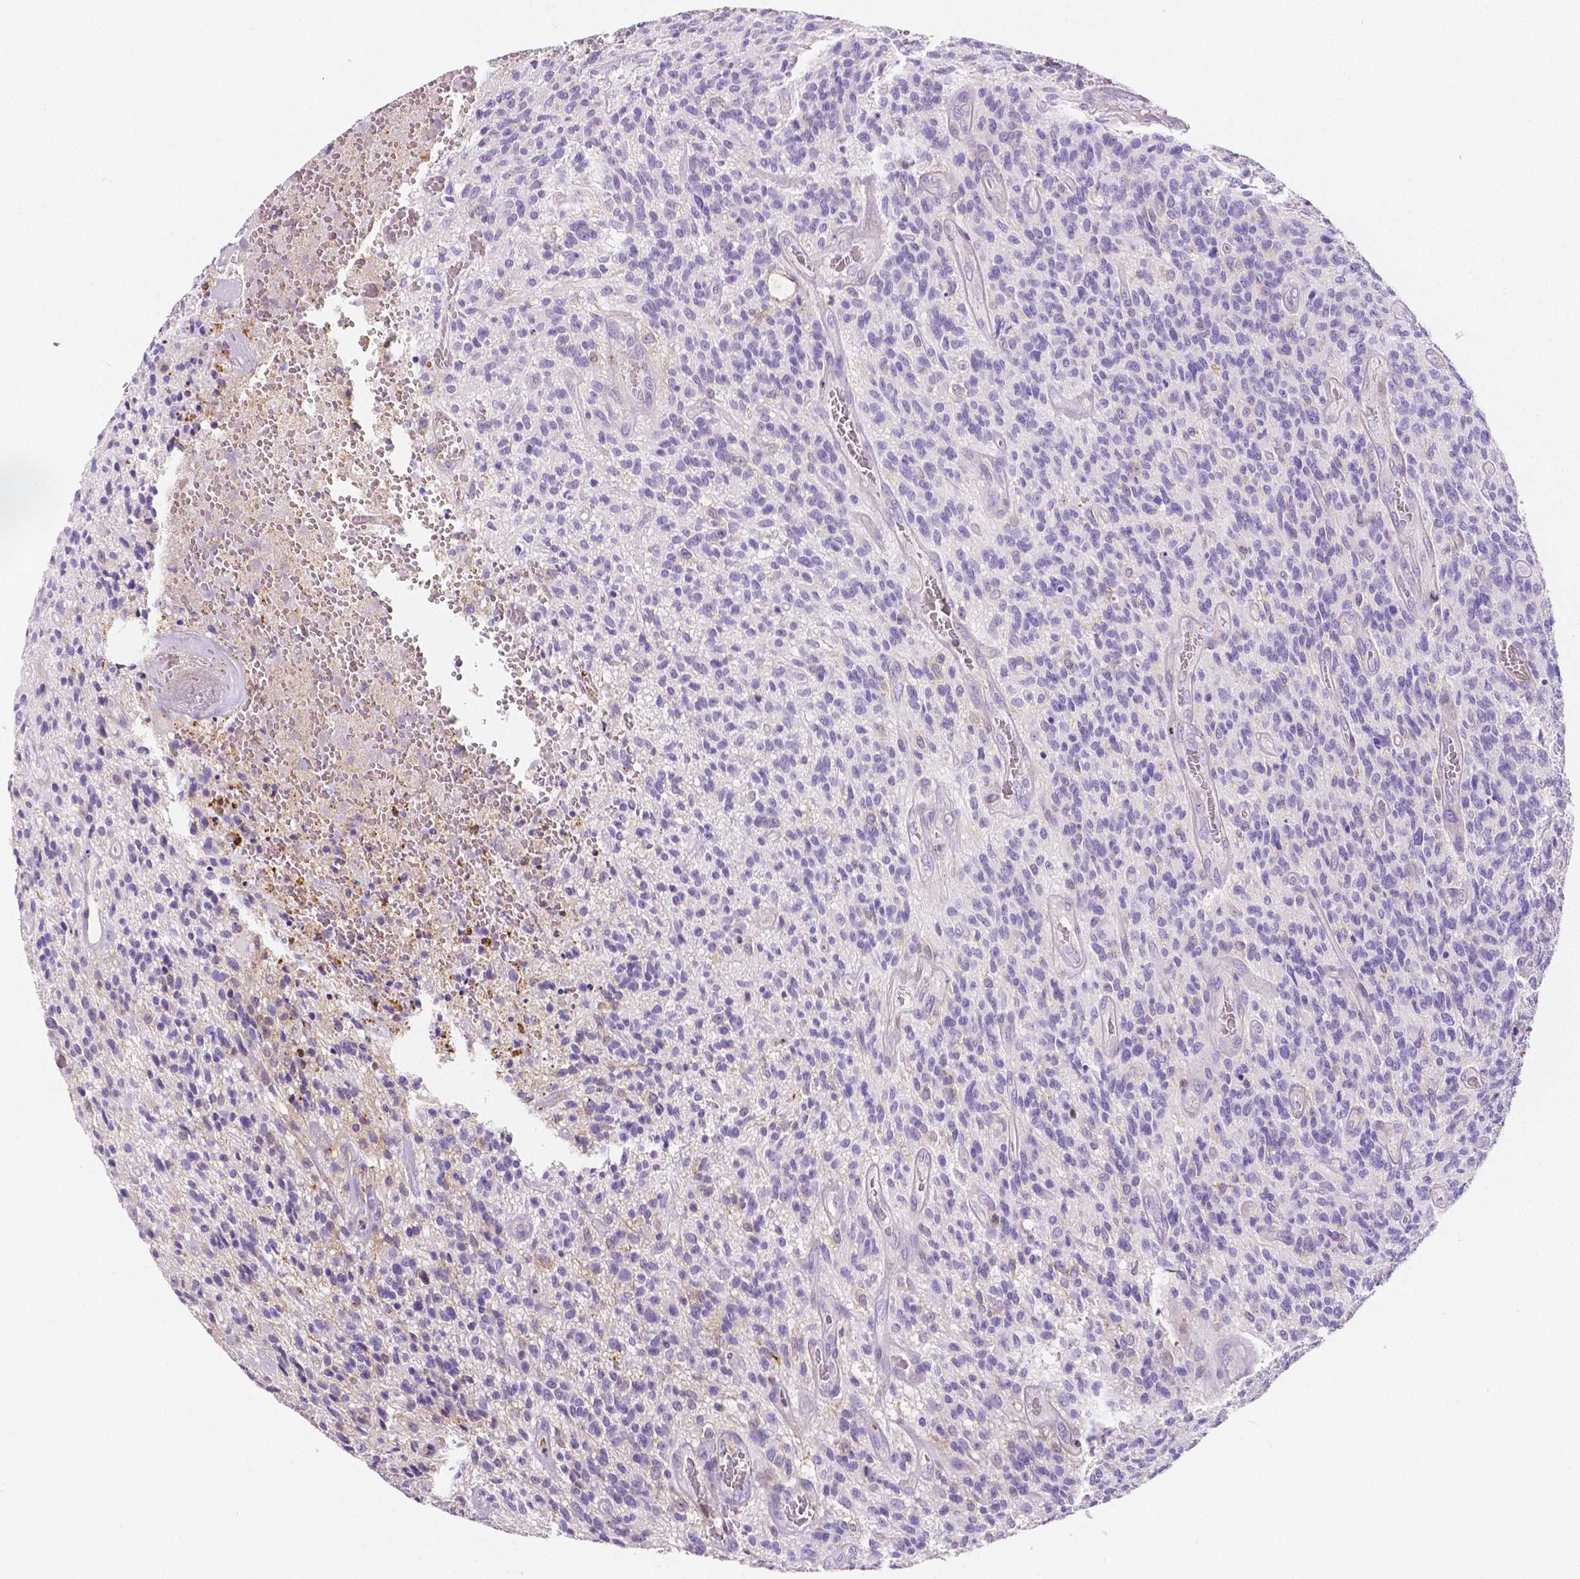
{"staining": {"intensity": "negative", "quantity": "none", "location": "none"}, "tissue": "glioma", "cell_type": "Tumor cells", "image_type": "cancer", "snomed": [{"axis": "morphology", "description": "Glioma, malignant, High grade"}, {"axis": "topography", "description": "Brain"}], "caption": "Glioma was stained to show a protein in brown. There is no significant staining in tumor cells.", "gene": "GABRD", "patient": {"sex": "male", "age": 76}}